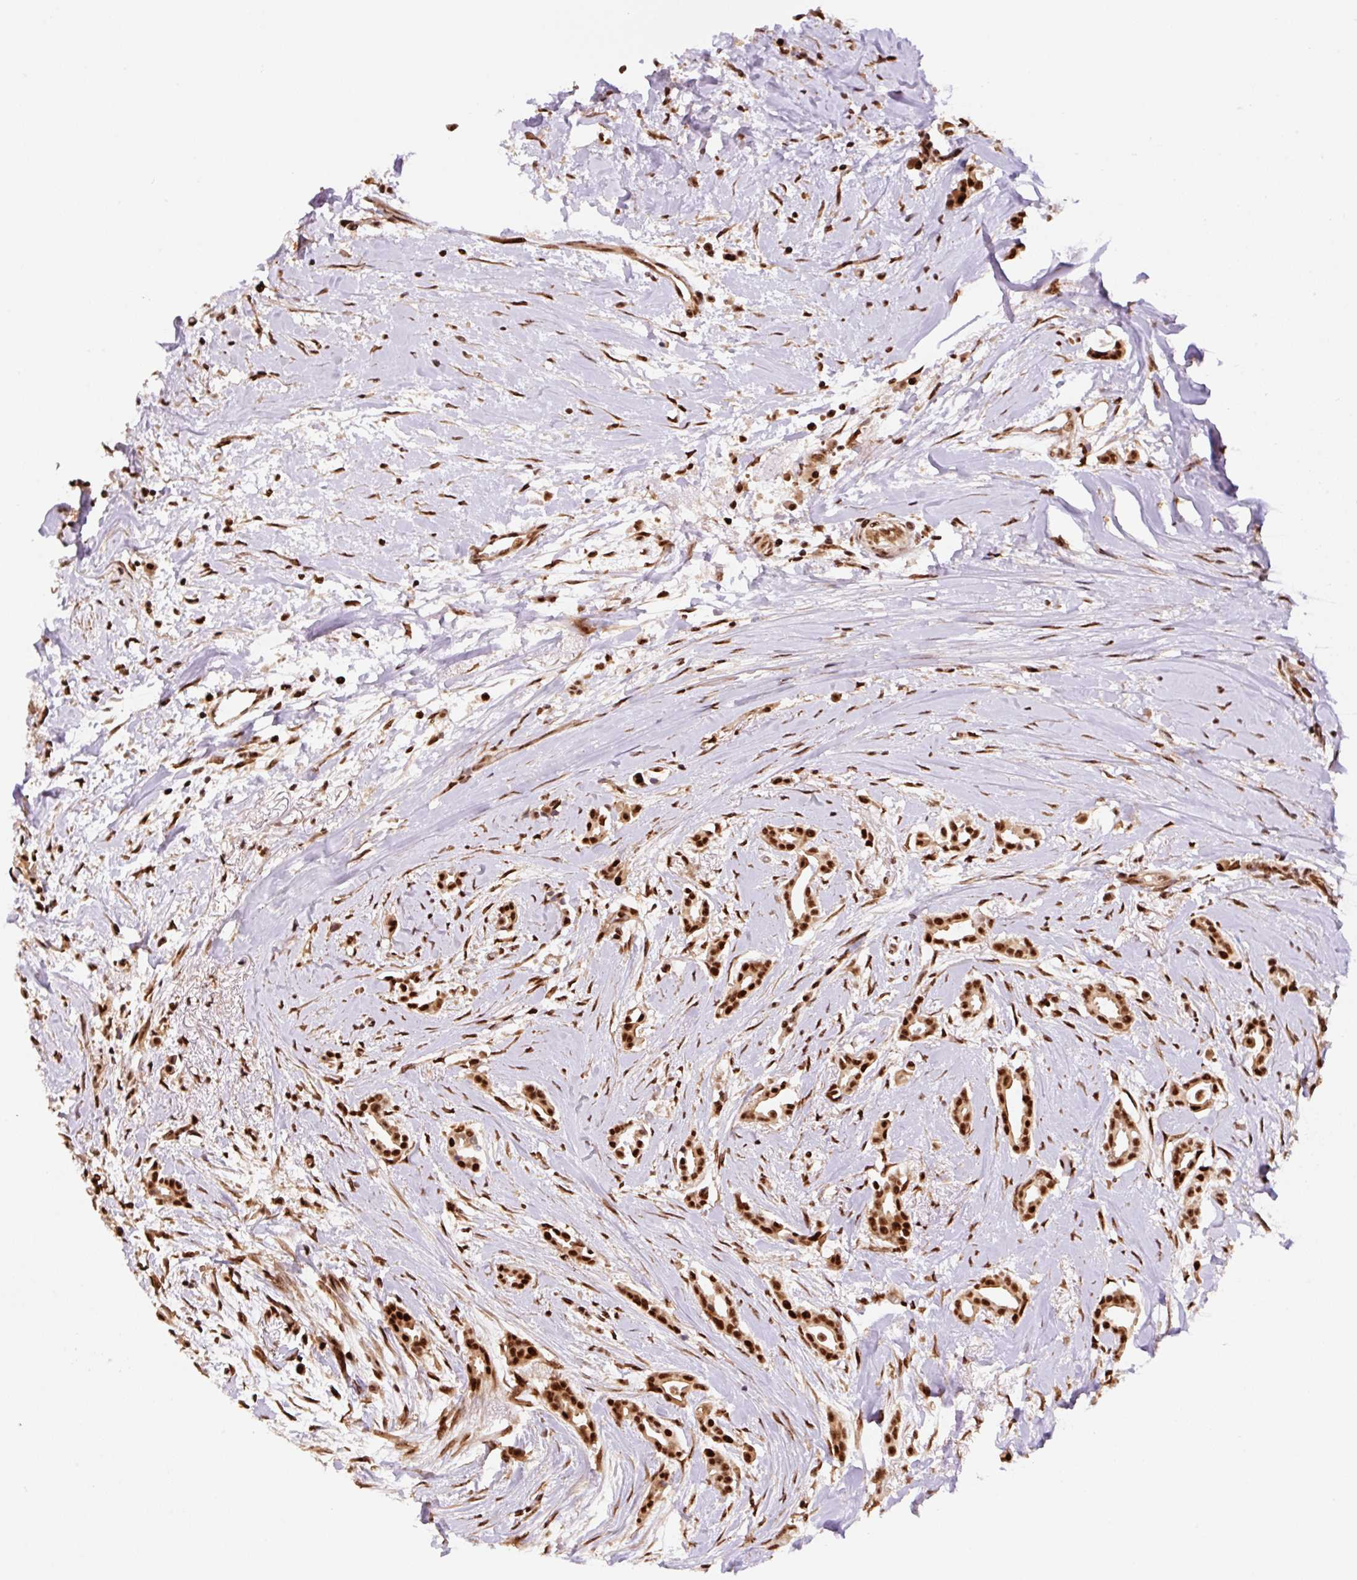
{"staining": {"intensity": "strong", "quantity": ">75%", "location": "nuclear"}, "tissue": "breast cancer", "cell_type": "Tumor cells", "image_type": "cancer", "snomed": [{"axis": "morphology", "description": "Duct carcinoma"}, {"axis": "topography", "description": "Breast"}], "caption": "High-power microscopy captured an immunohistochemistry (IHC) image of breast cancer (infiltrating ductal carcinoma), revealing strong nuclear staining in about >75% of tumor cells.", "gene": "INTS8", "patient": {"sex": "female", "age": 64}}